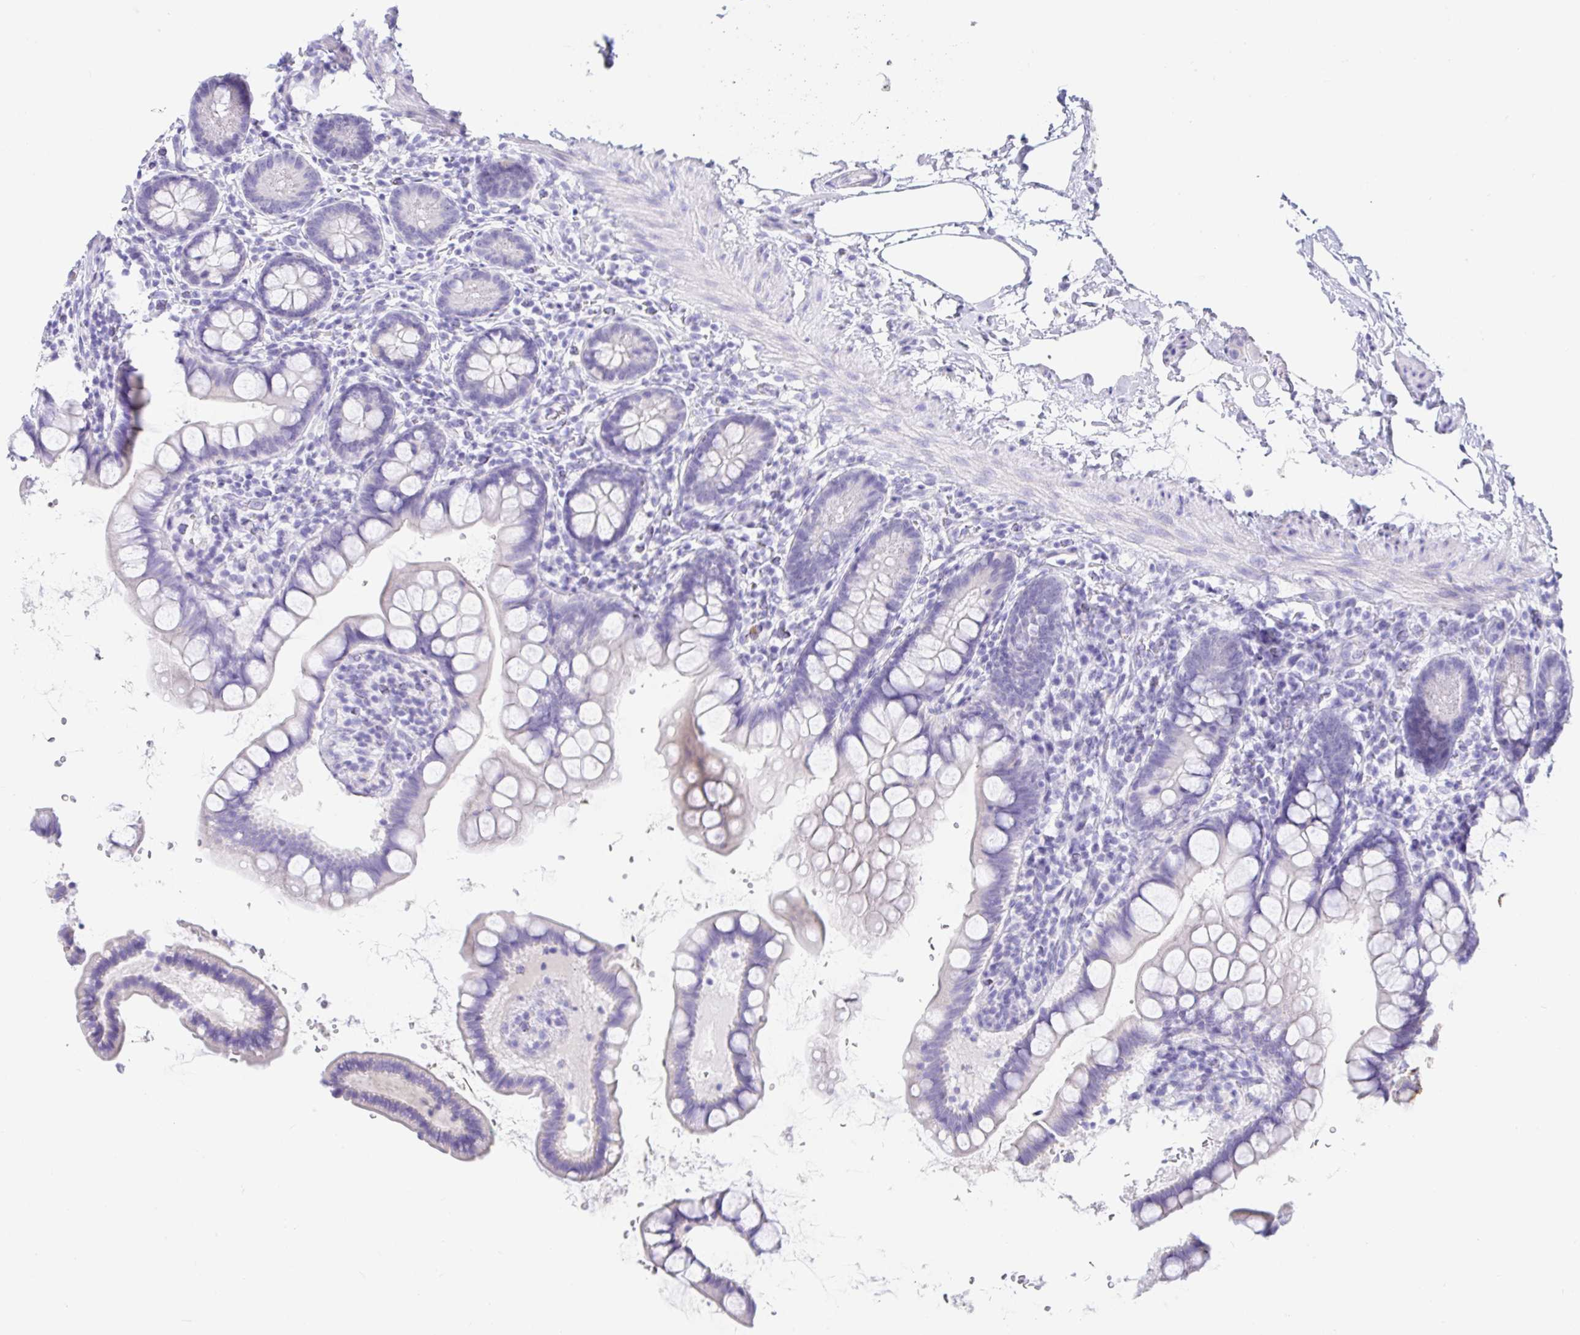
{"staining": {"intensity": "negative", "quantity": "none", "location": "none"}, "tissue": "small intestine", "cell_type": "Glandular cells", "image_type": "normal", "snomed": [{"axis": "morphology", "description": "Normal tissue, NOS"}, {"axis": "topography", "description": "Small intestine"}], "caption": "An IHC histopathology image of benign small intestine is shown. There is no staining in glandular cells of small intestine. (Immunohistochemistry (ihc), brightfield microscopy, high magnification).", "gene": "PAX8", "patient": {"sex": "female", "age": 84}}